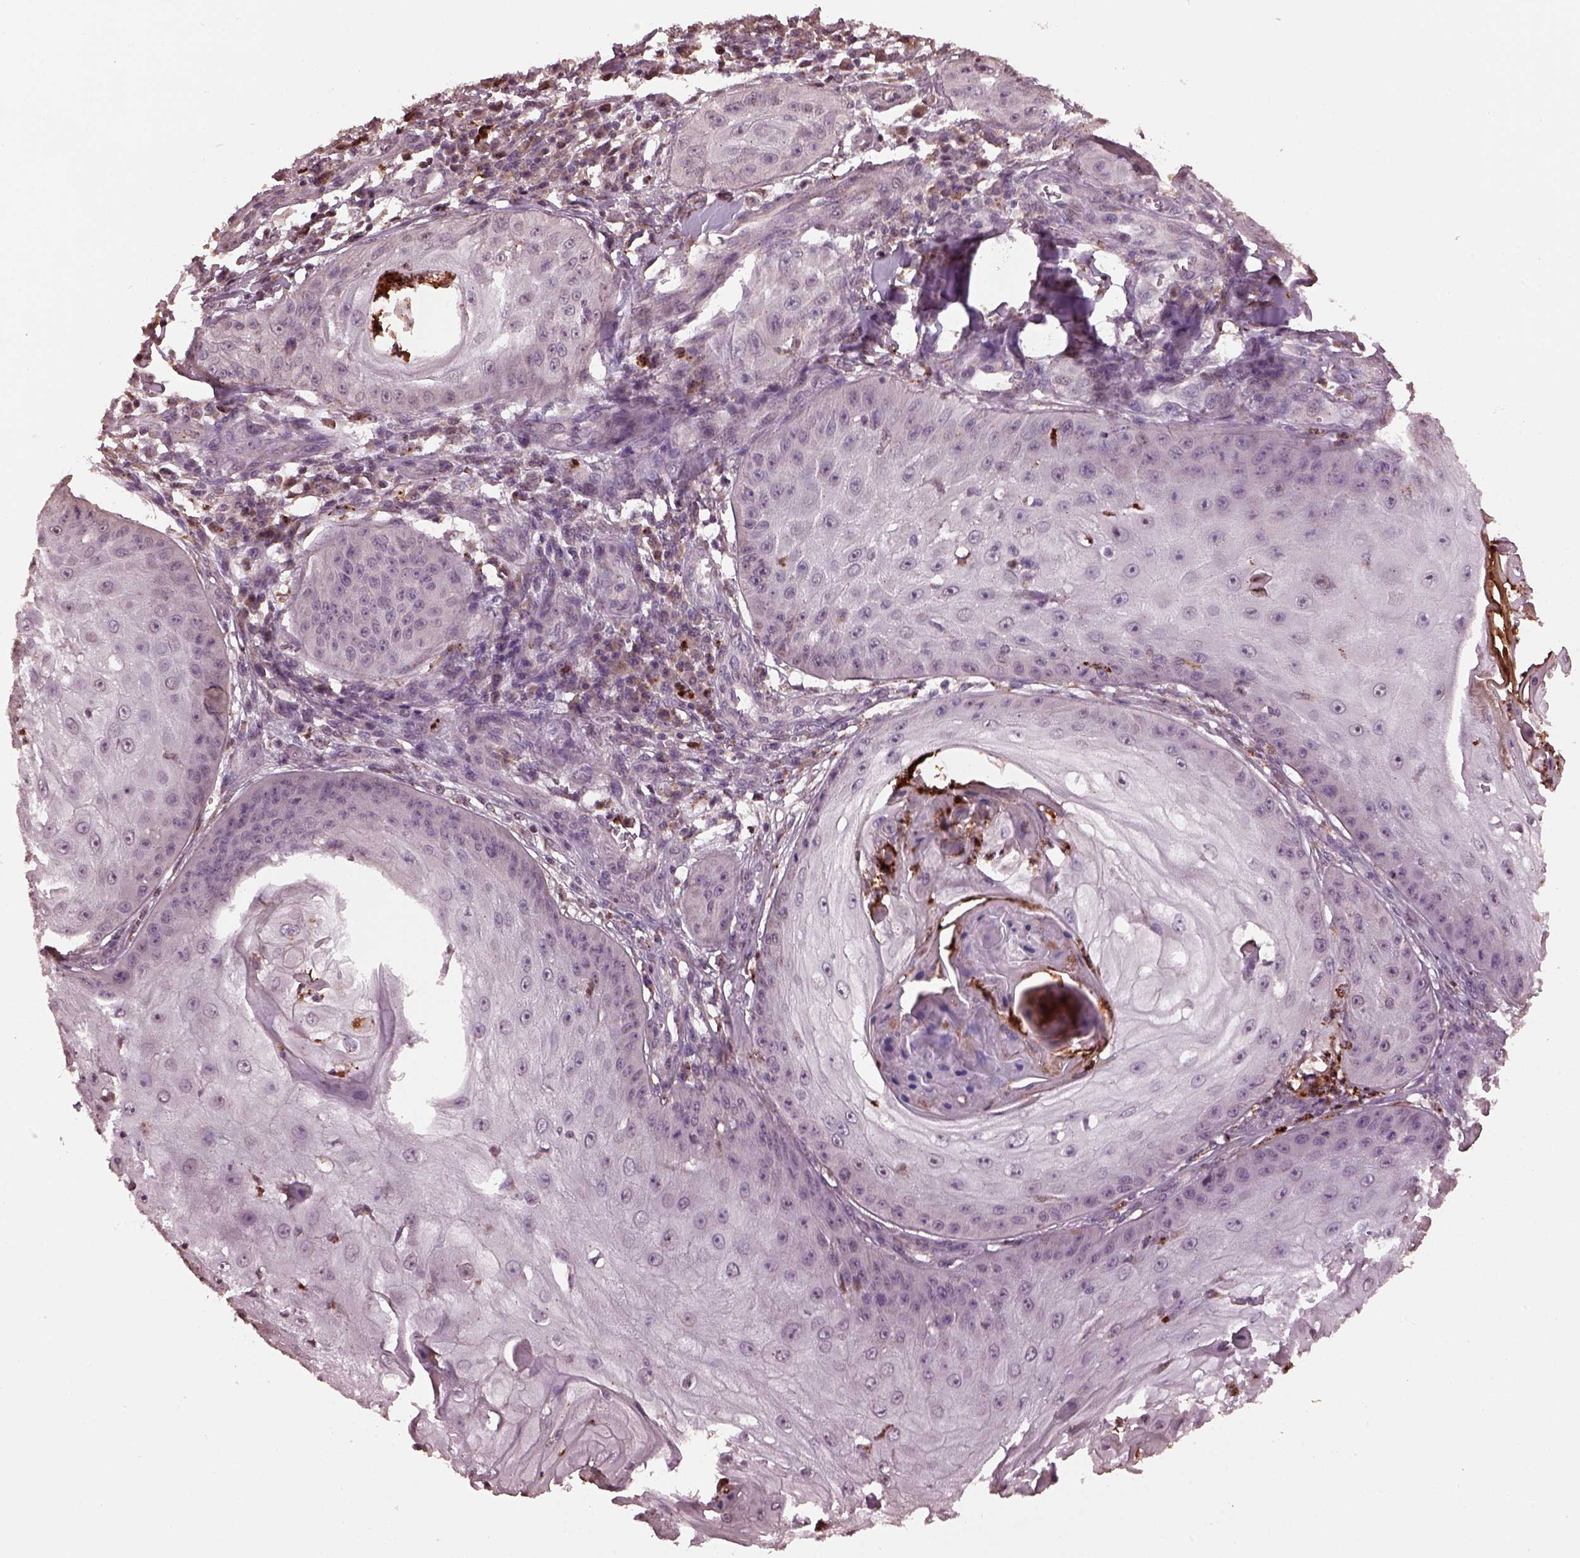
{"staining": {"intensity": "negative", "quantity": "none", "location": "none"}, "tissue": "skin cancer", "cell_type": "Tumor cells", "image_type": "cancer", "snomed": [{"axis": "morphology", "description": "Squamous cell carcinoma, NOS"}, {"axis": "topography", "description": "Skin"}], "caption": "Immunohistochemical staining of skin cancer displays no significant expression in tumor cells.", "gene": "RUFY3", "patient": {"sex": "male", "age": 70}}